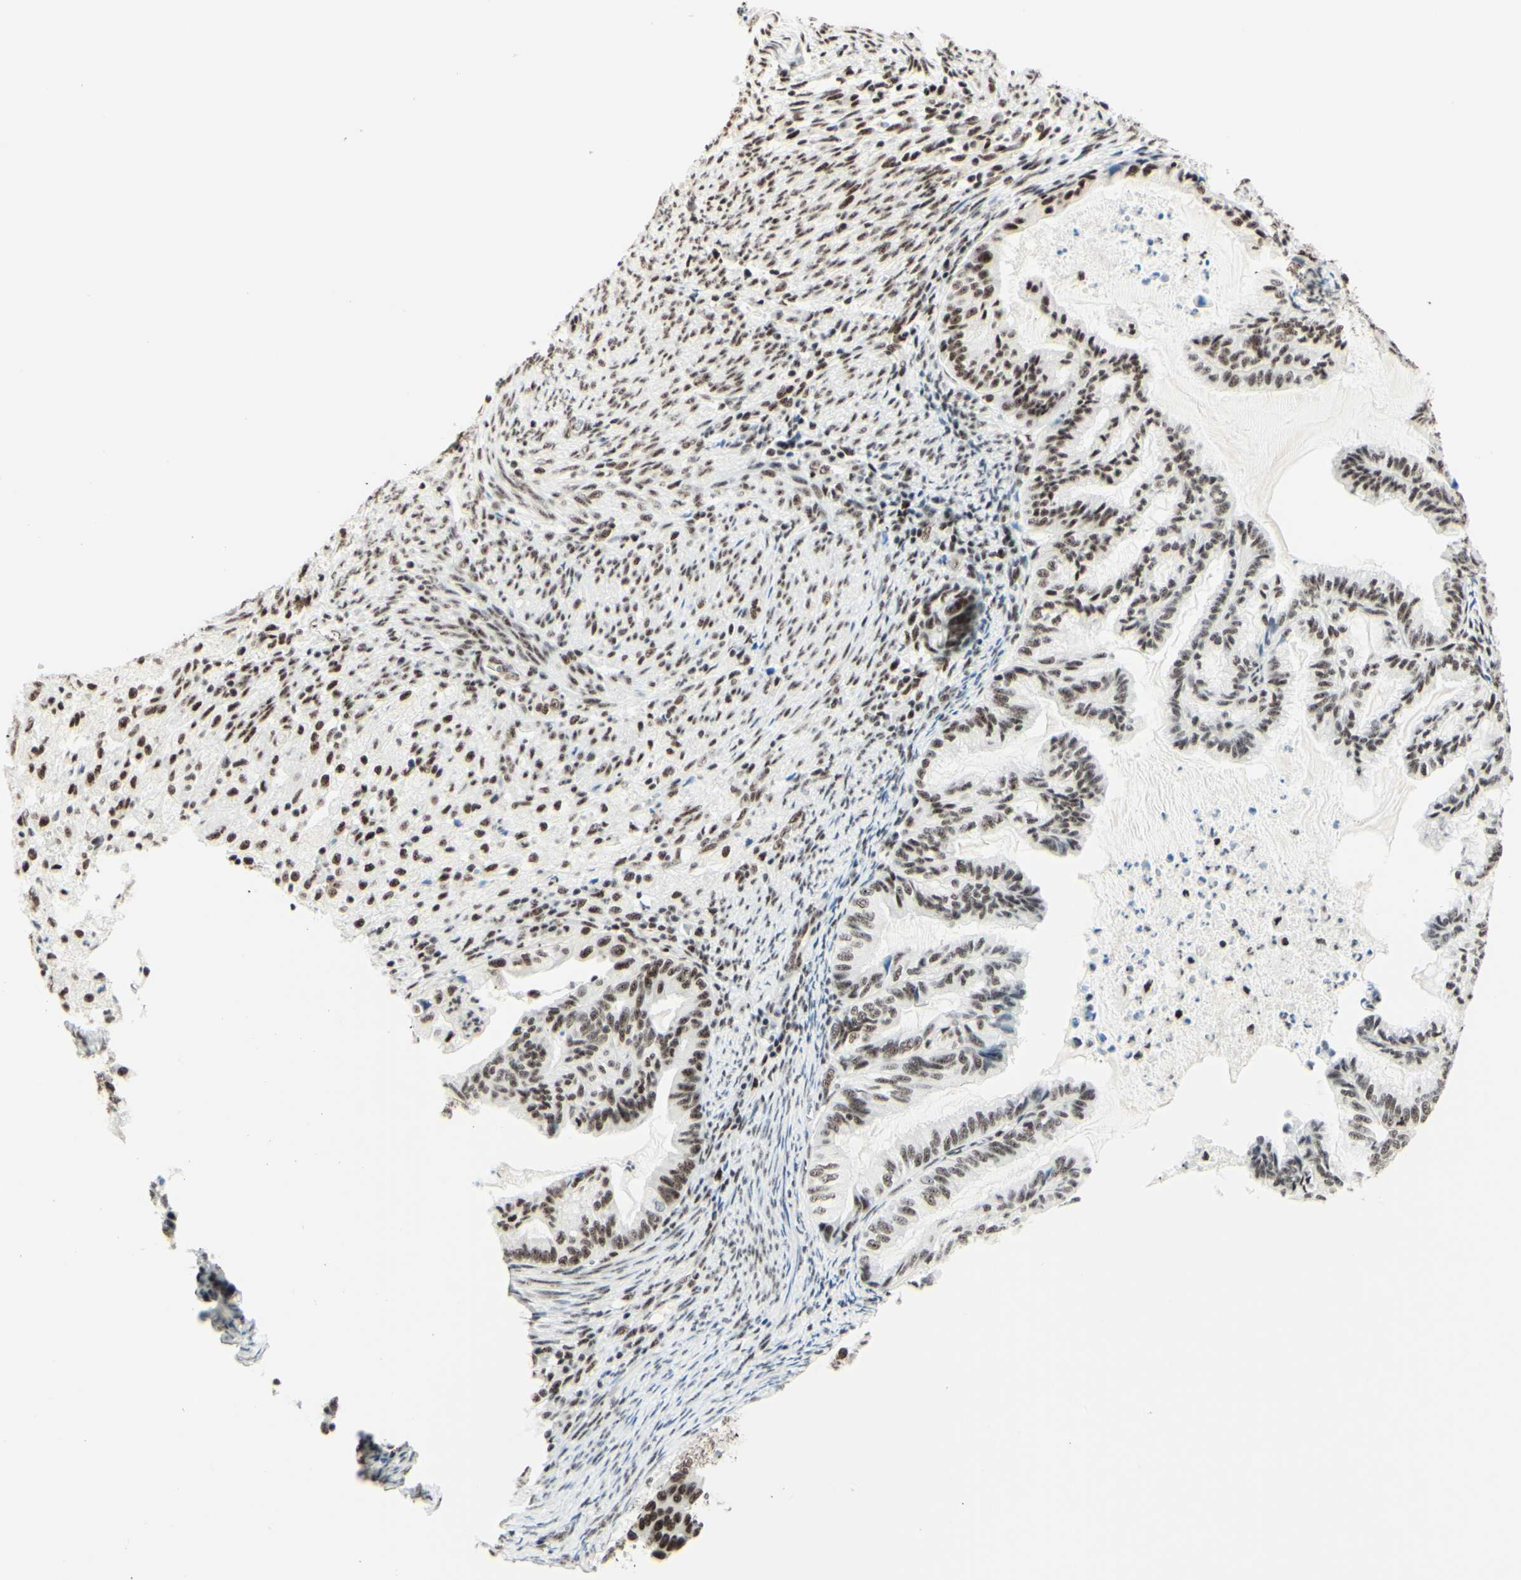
{"staining": {"intensity": "weak", "quantity": "25%-75%", "location": "nuclear"}, "tissue": "cervical cancer", "cell_type": "Tumor cells", "image_type": "cancer", "snomed": [{"axis": "morphology", "description": "Normal tissue, NOS"}, {"axis": "morphology", "description": "Adenocarcinoma, NOS"}, {"axis": "topography", "description": "Cervix"}, {"axis": "topography", "description": "Endometrium"}], "caption": "An immunohistochemistry micrograph of tumor tissue is shown. Protein staining in brown shows weak nuclear positivity in cervical cancer (adenocarcinoma) within tumor cells.", "gene": "WTAP", "patient": {"sex": "female", "age": 86}}